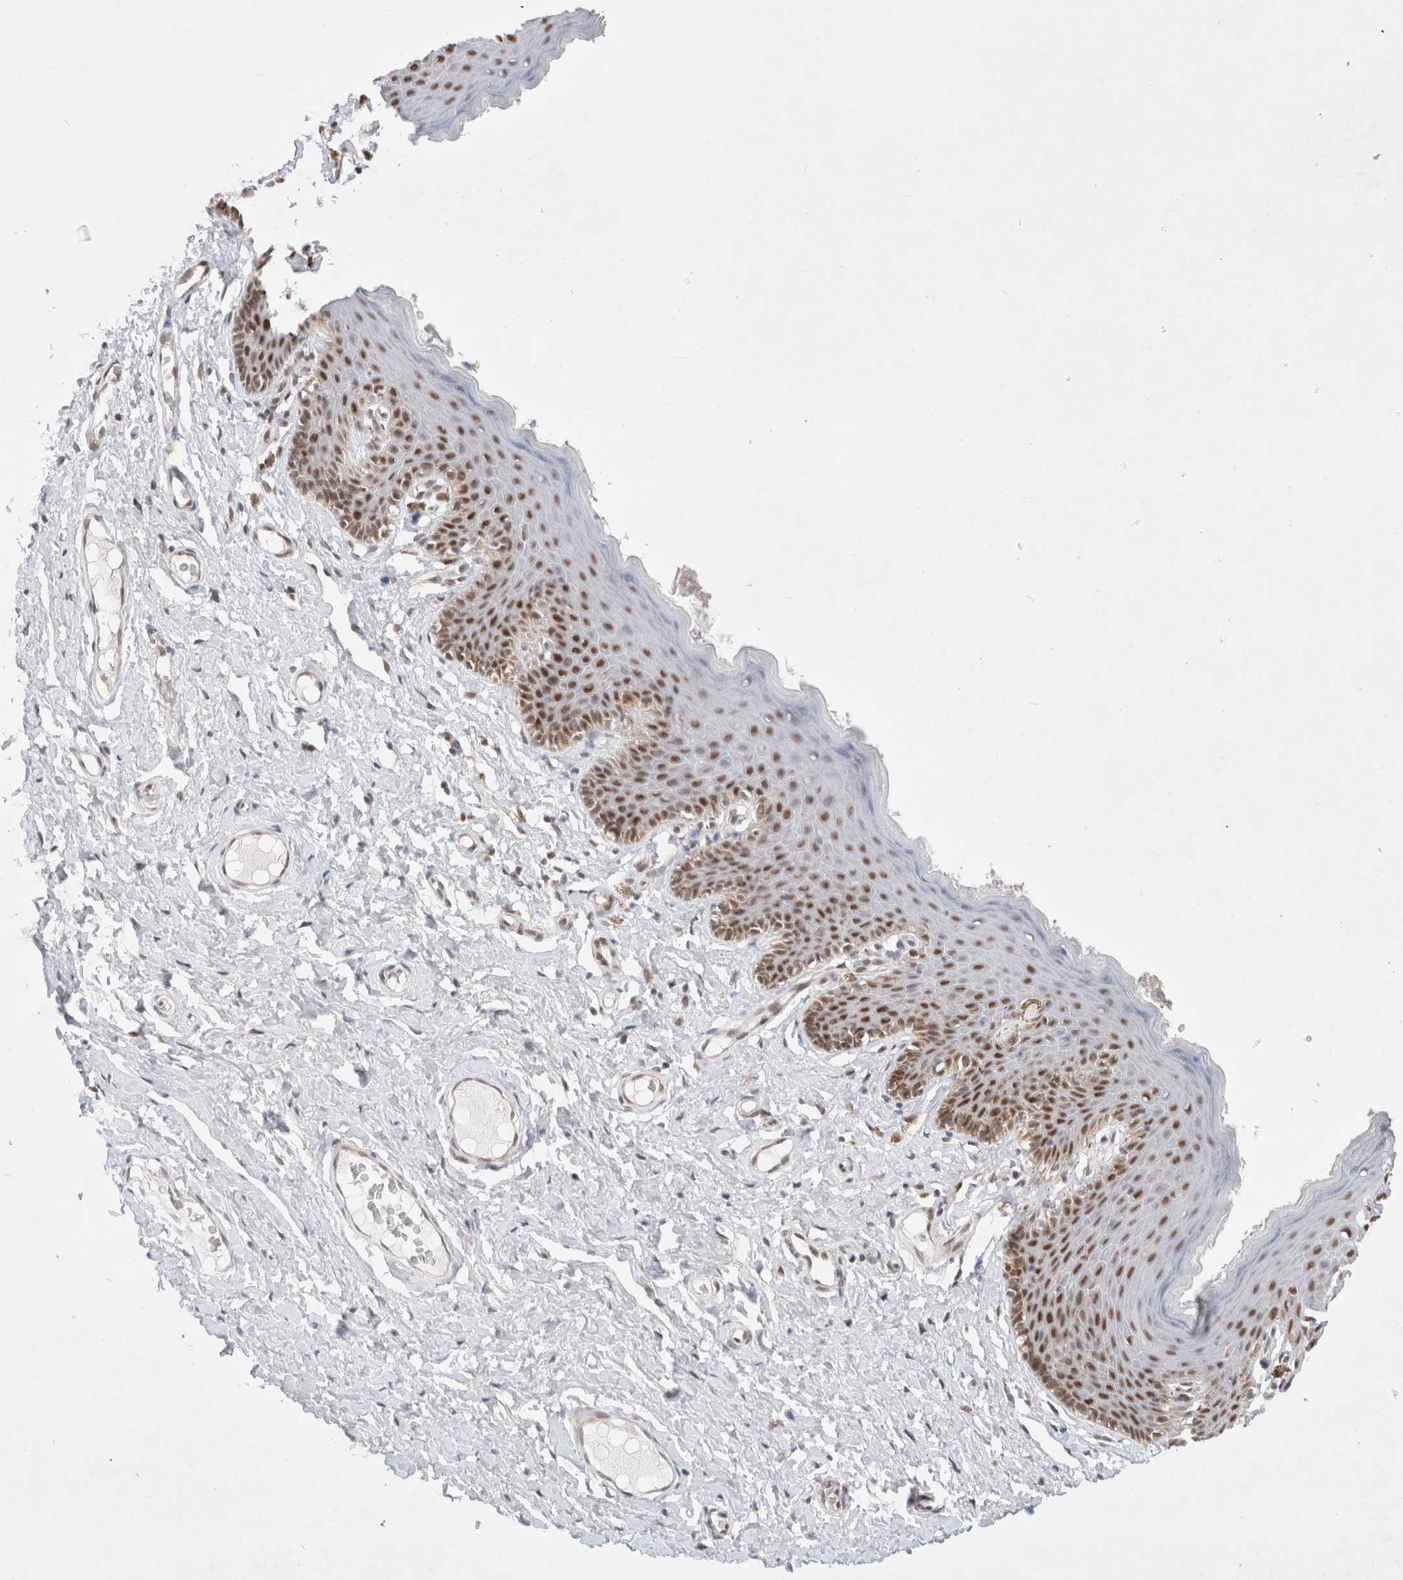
{"staining": {"intensity": "strong", "quantity": ">75%", "location": "nuclear"}, "tissue": "skin", "cell_type": "Epidermal cells", "image_type": "normal", "snomed": [{"axis": "morphology", "description": "Normal tissue, NOS"}, {"axis": "topography", "description": "Vulva"}], "caption": "A brown stain labels strong nuclear positivity of a protein in epidermal cells of benign human skin. The staining is performed using DAB brown chromogen to label protein expression. The nuclei are counter-stained blue using hematoxylin.", "gene": "GTF2I", "patient": {"sex": "female", "age": 66}}